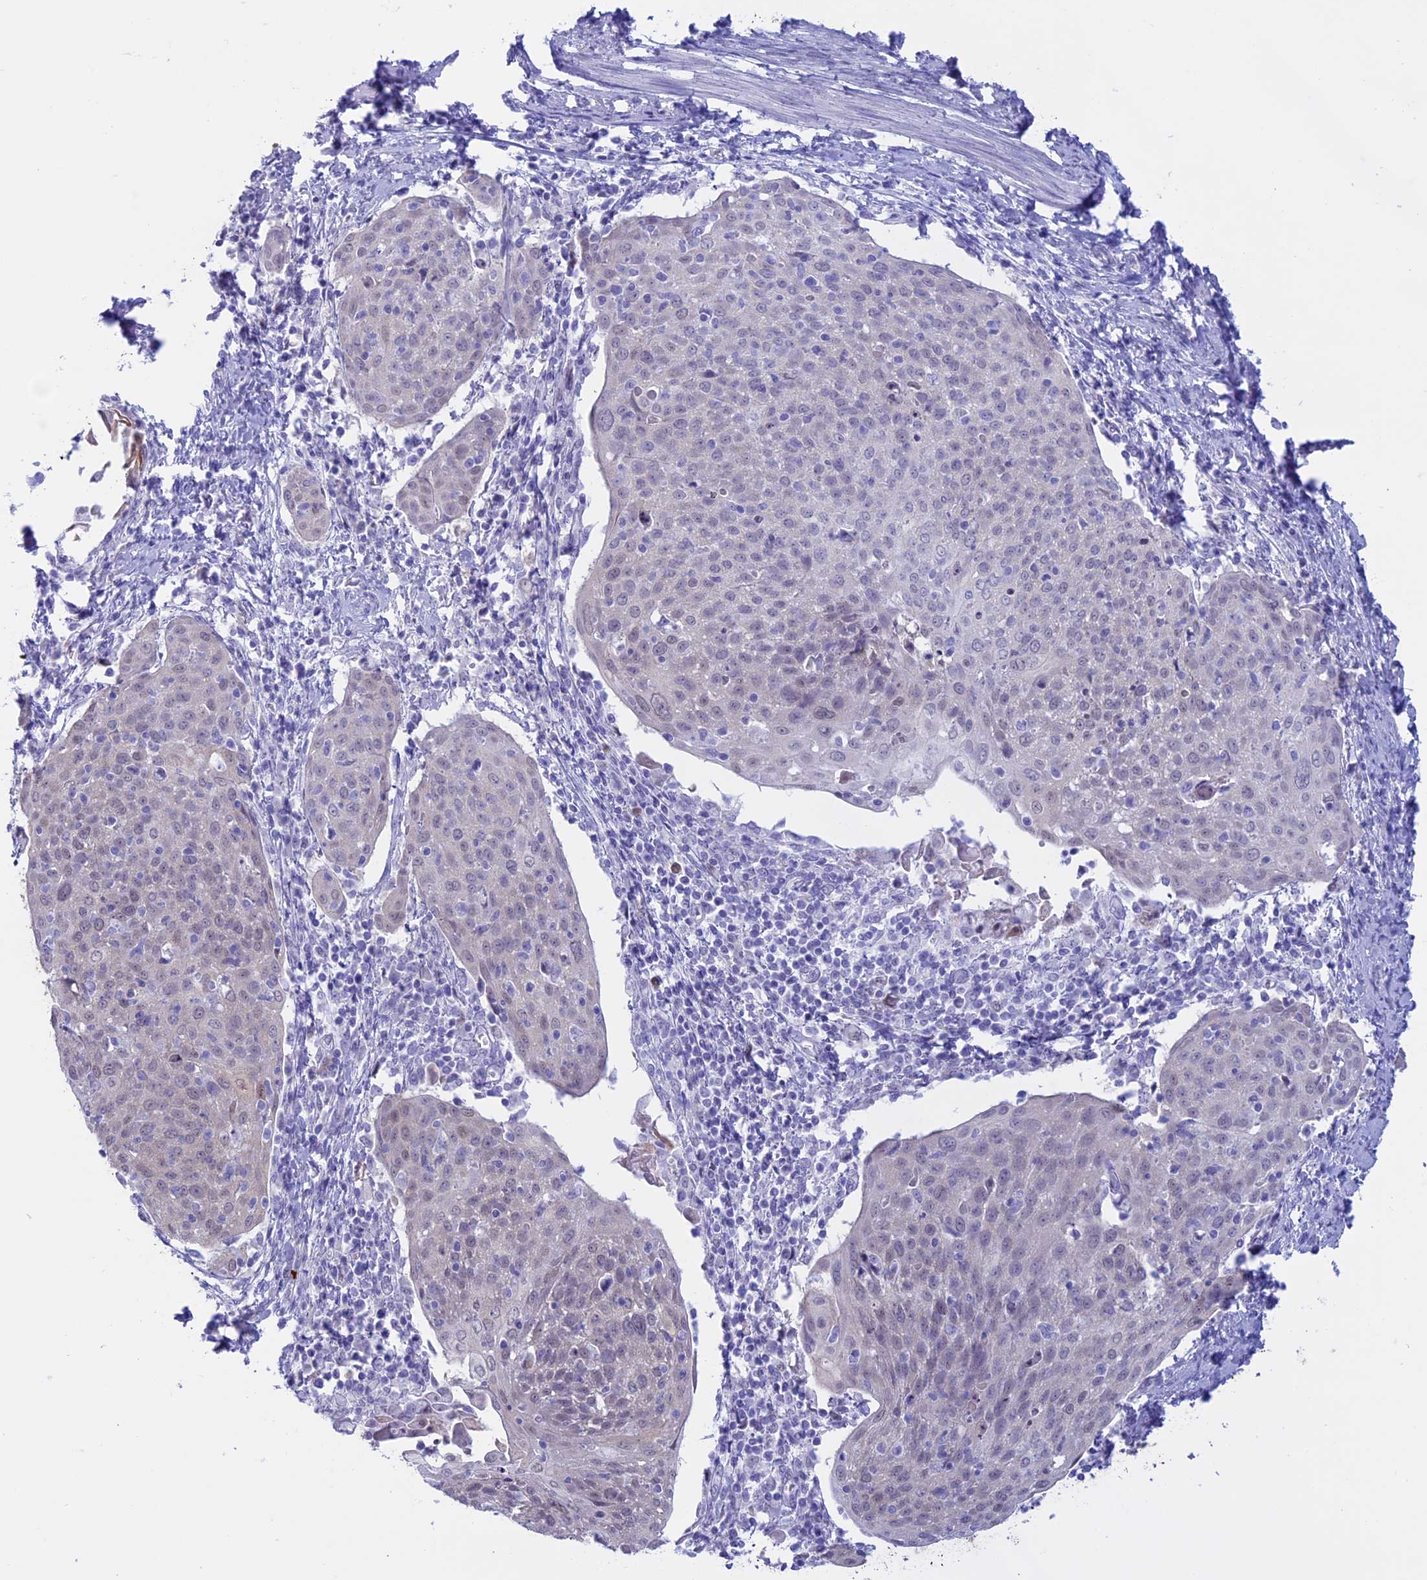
{"staining": {"intensity": "negative", "quantity": "none", "location": "none"}, "tissue": "cervical cancer", "cell_type": "Tumor cells", "image_type": "cancer", "snomed": [{"axis": "morphology", "description": "Squamous cell carcinoma, NOS"}, {"axis": "topography", "description": "Cervix"}], "caption": "The histopathology image displays no significant positivity in tumor cells of cervical squamous cell carcinoma.", "gene": "LHFPL2", "patient": {"sex": "female", "age": 67}}